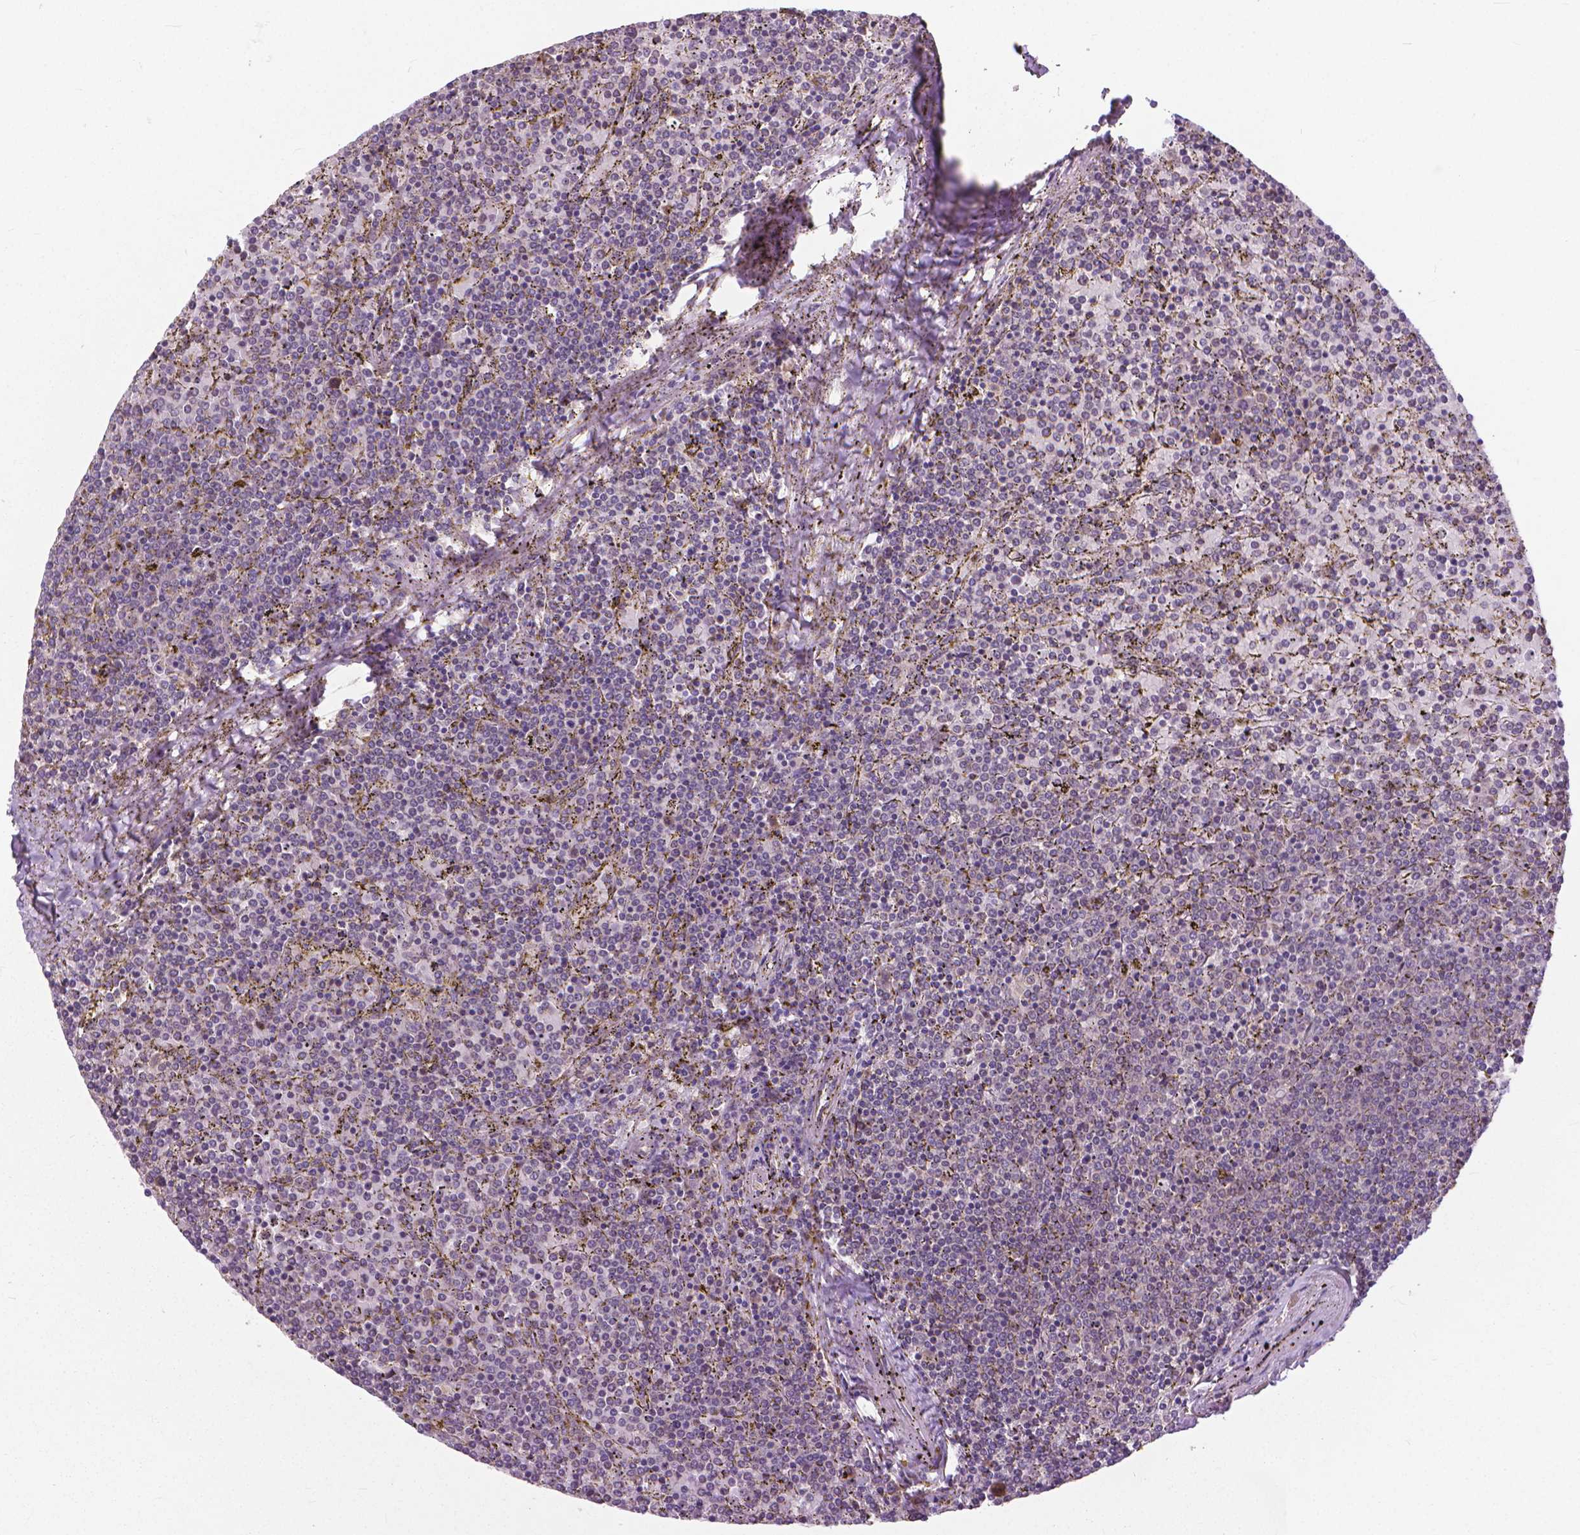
{"staining": {"intensity": "negative", "quantity": "none", "location": "none"}, "tissue": "lymphoma", "cell_type": "Tumor cells", "image_type": "cancer", "snomed": [{"axis": "morphology", "description": "Malignant lymphoma, non-Hodgkin's type, Low grade"}, {"axis": "topography", "description": "Spleen"}], "caption": "Immunohistochemistry (IHC) histopathology image of human lymphoma stained for a protein (brown), which reveals no expression in tumor cells.", "gene": "NUDT1", "patient": {"sex": "female", "age": 77}}